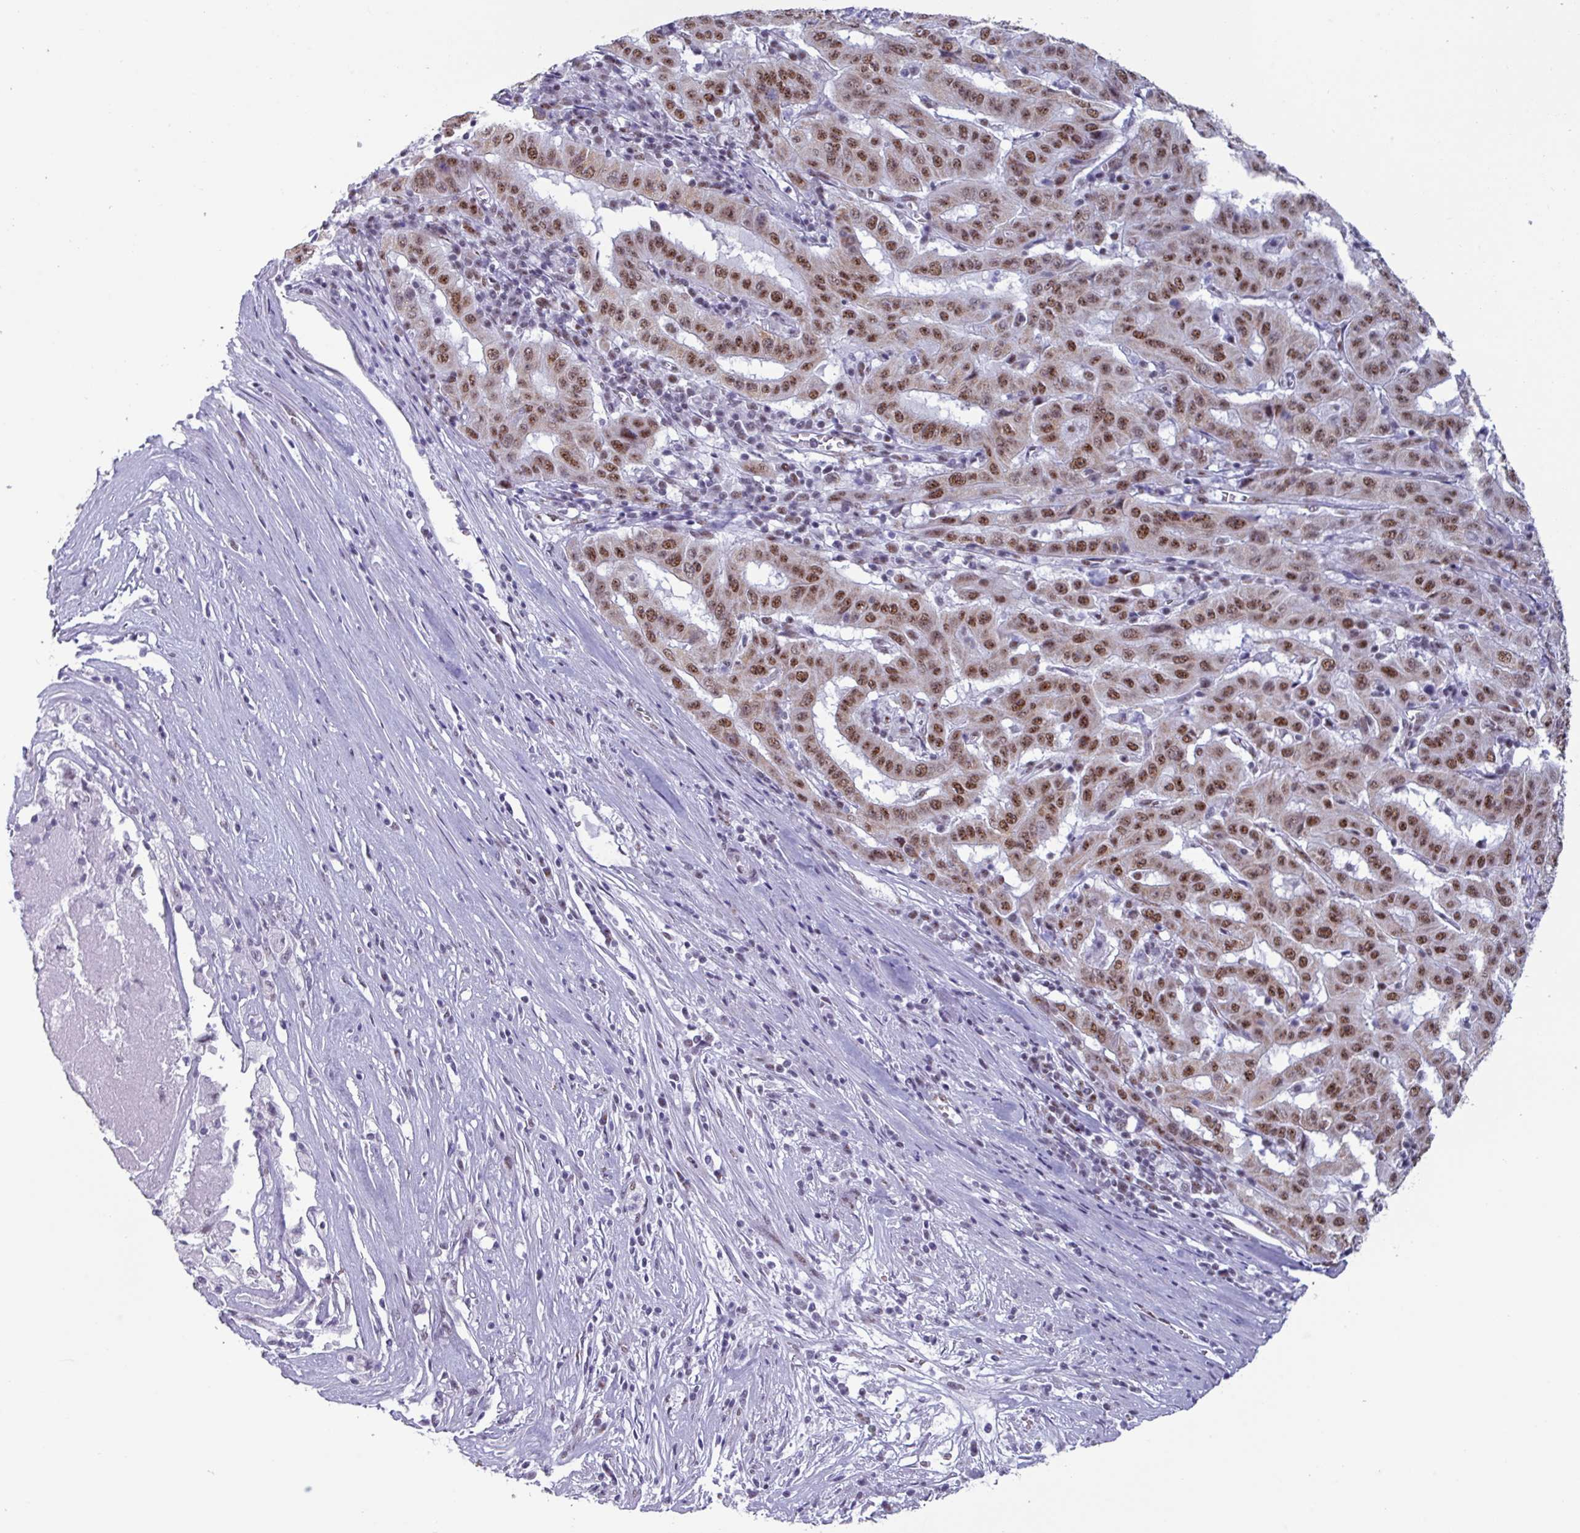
{"staining": {"intensity": "moderate", "quantity": "25%-75%", "location": "nuclear"}, "tissue": "pancreatic cancer", "cell_type": "Tumor cells", "image_type": "cancer", "snomed": [{"axis": "morphology", "description": "Adenocarcinoma, NOS"}, {"axis": "topography", "description": "Pancreas"}], "caption": "High-power microscopy captured an immunohistochemistry (IHC) photomicrograph of pancreatic adenocarcinoma, revealing moderate nuclear positivity in approximately 25%-75% of tumor cells.", "gene": "PUF60", "patient": {"sex": "male", "age": 63}}